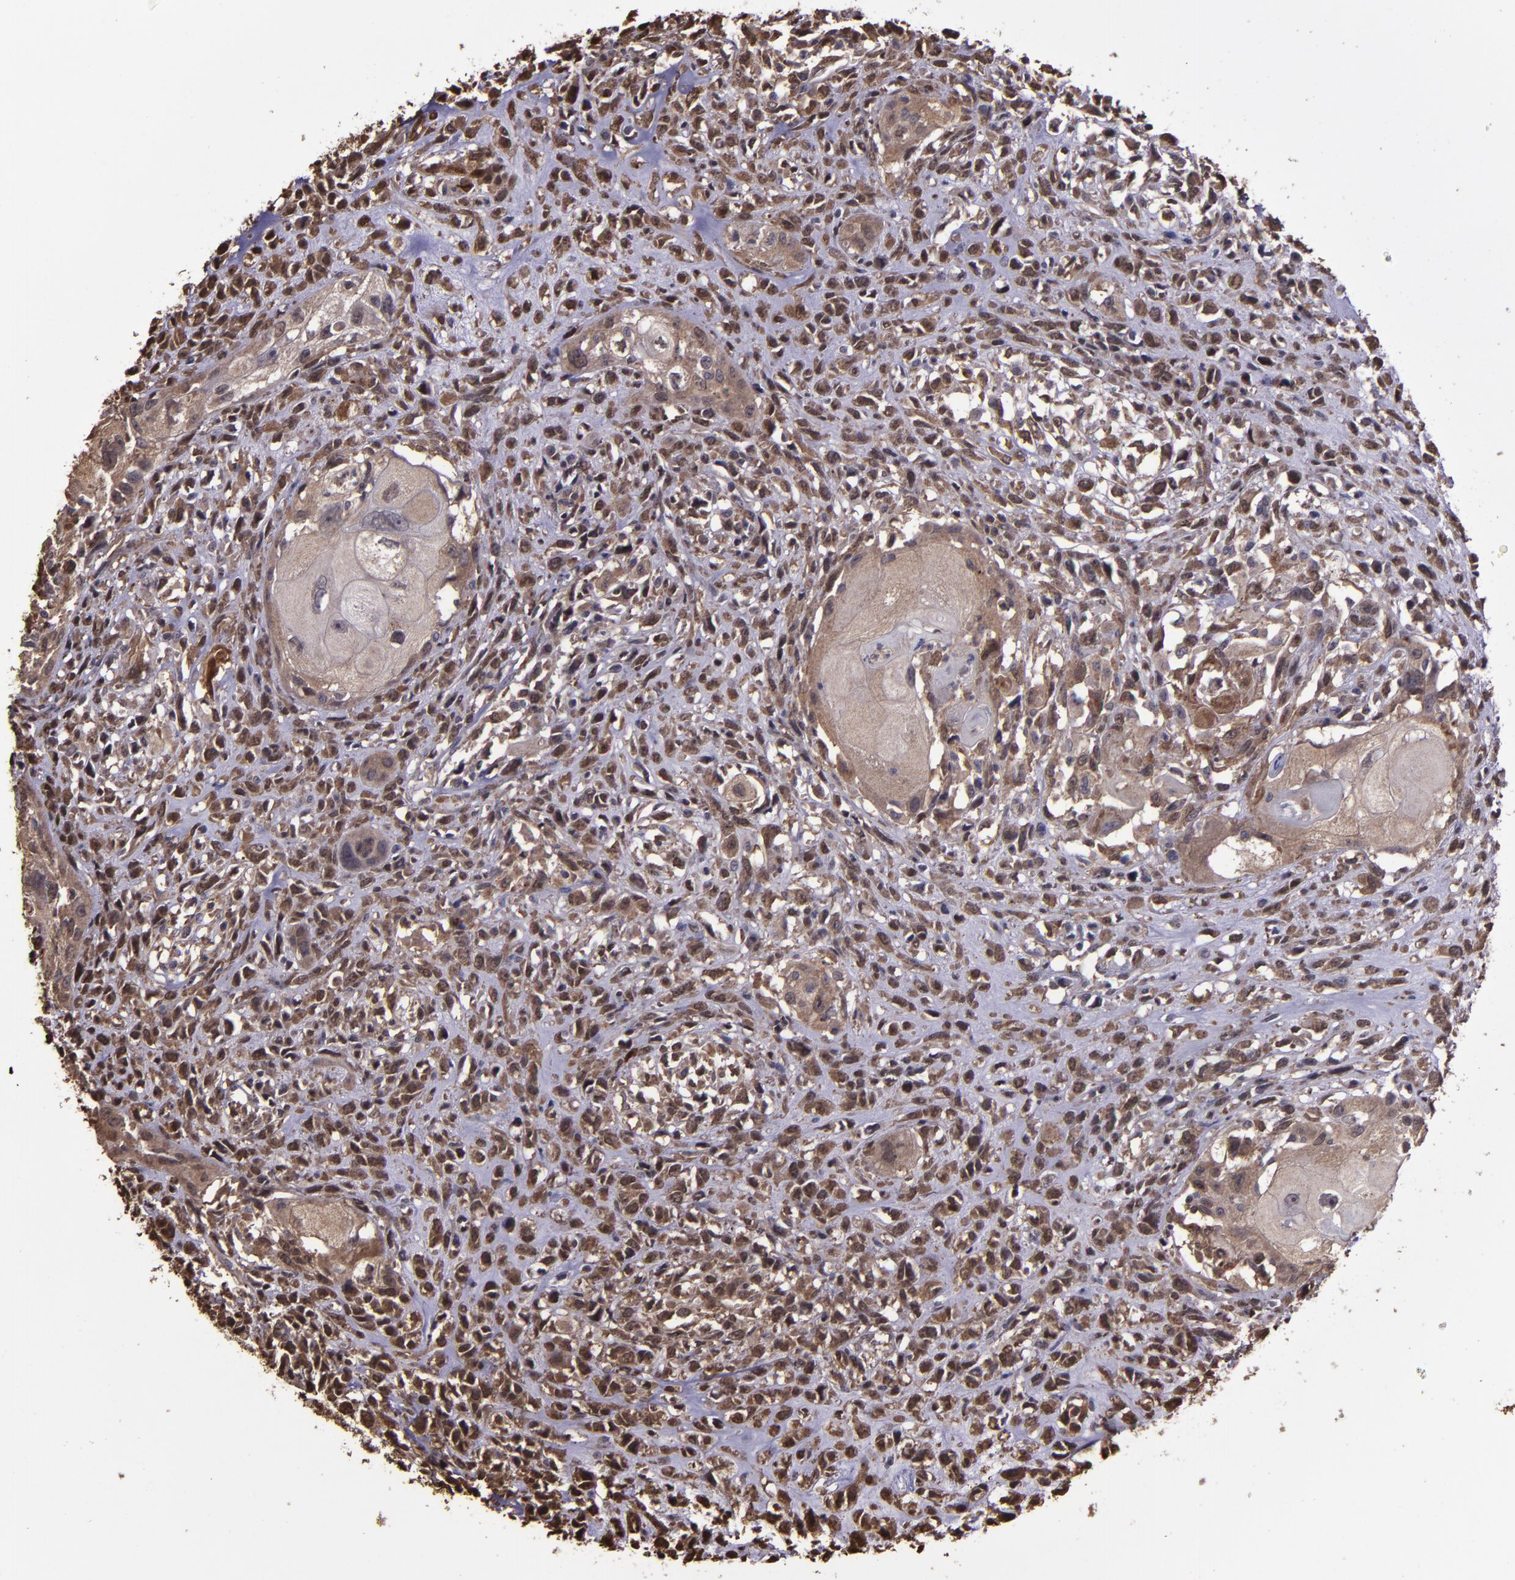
{"staining": {"intensity": "moderate", "quantity": "25%-75%", "location": "cytoplasmic/membranous"}, "tissue": "head and neck cancer", "cell_type": "Tumor cells", "image_type": "cancer", "snomed": [{"axis": "morphology", "description": "Neoplasm, malignant, NOS"}, {"axis": "topography", "description": "Salivary gland"}, {"axis": "topography", "description": "Head-Neck"}], "caption": "Protein expression analysis of malignant neoplasm (head and neck) shows moderate cytoplasmic/membranous expression in about 25%-75% of tumor cells. (brown staining indicates protein expression, while blue staining denotes nuclei).", "gene": "SERPINF2", "patient": {"sex": "male", "age": 43}}